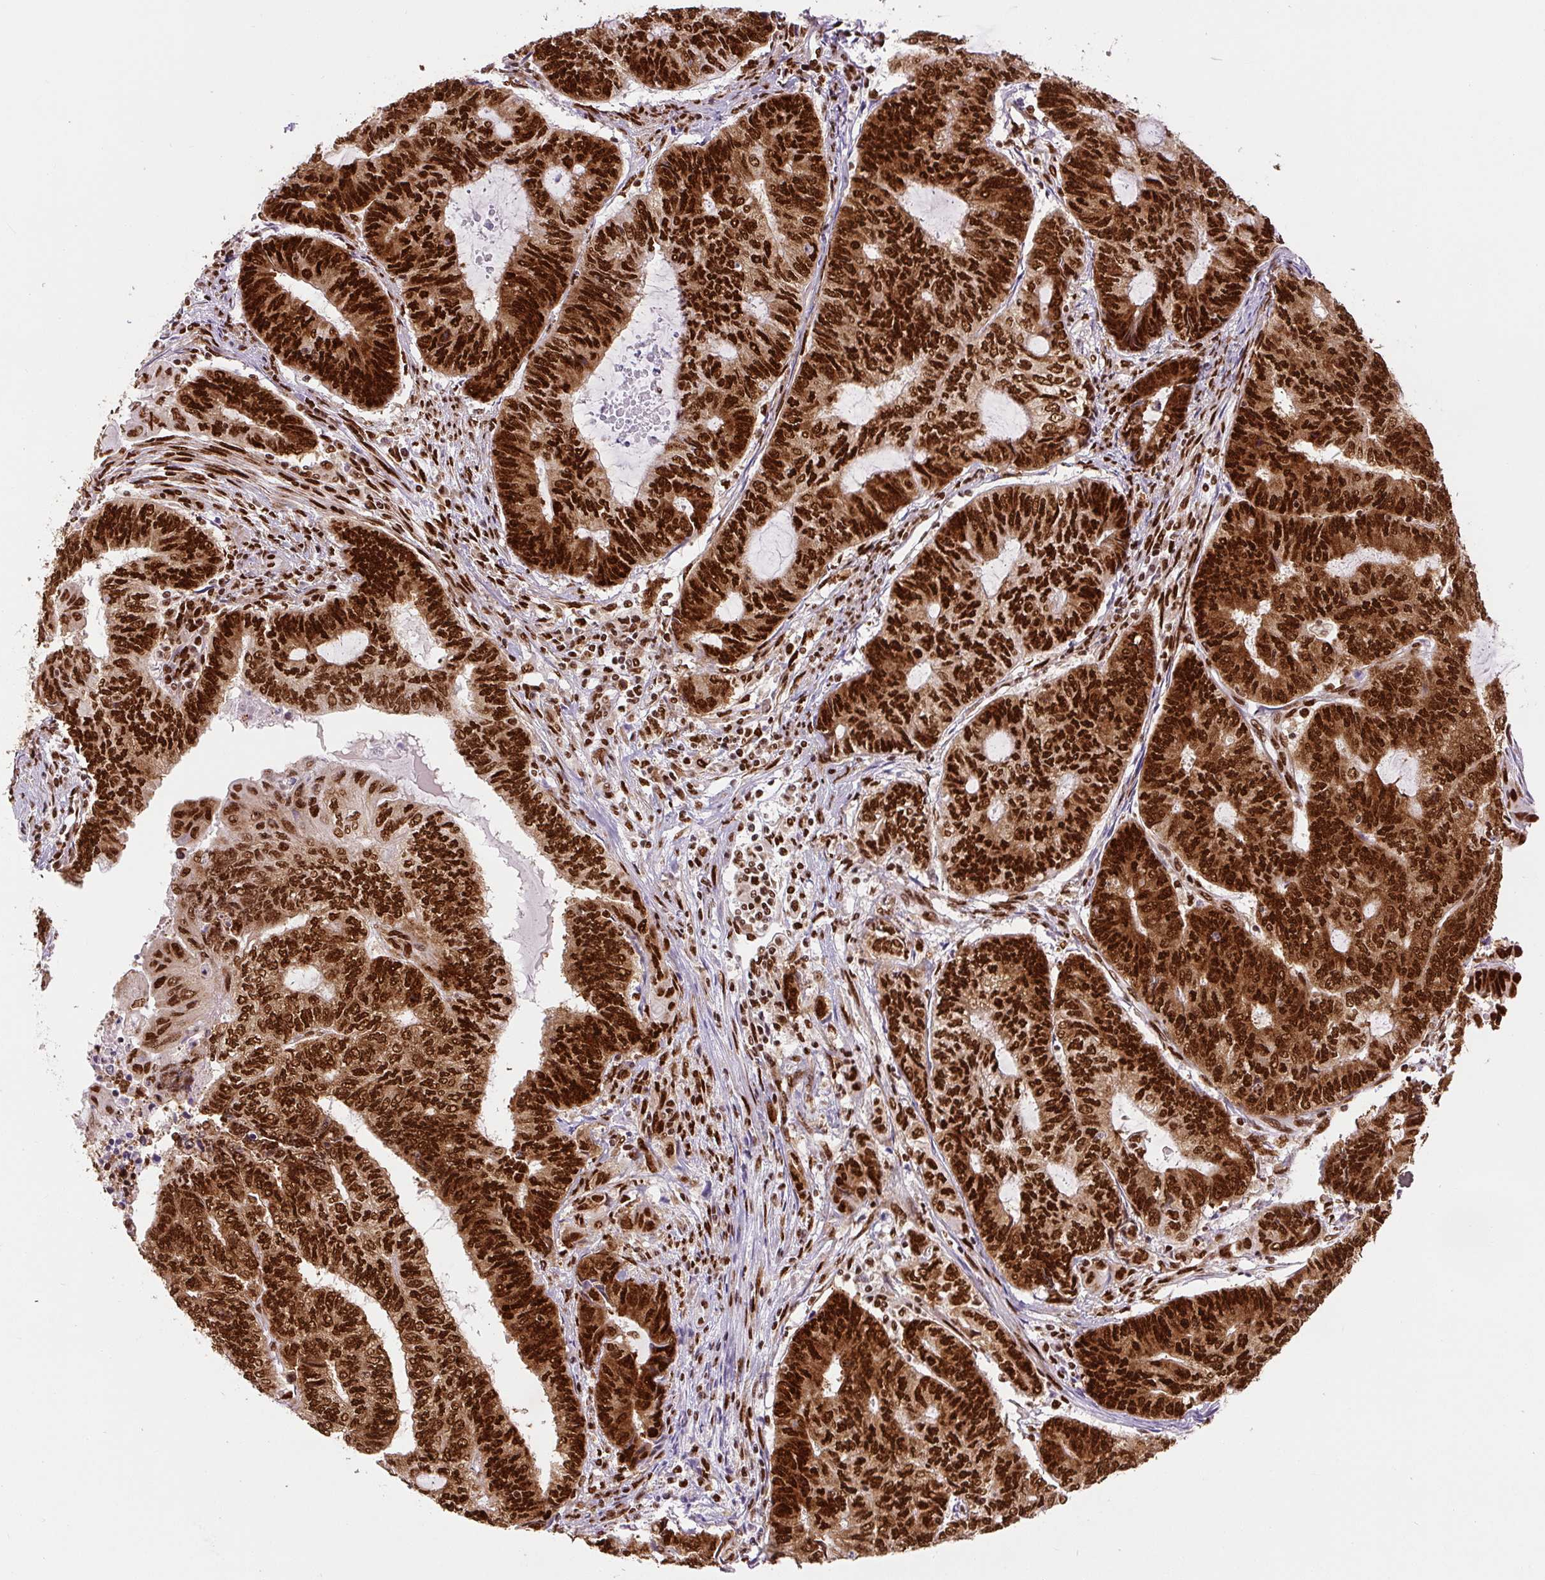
{"staining": {"intensity": "strong", "quantity": ">75%", "location": "nuclear"}, "tissue": "endometrial cancer", "cell_type": "Tumor cells", "image_type": "cancer", "snomed": [{"axis": "morphology", "description": "Adenocarcinoma, NOS"}, {"axis": "topography", "description": "Uterus"}, {"axis": "topography", "description": "Endometrium"}], "caption": "This histopathology image shows endometrial cancer (adenocarcinoma) stained with immunohistochemistry (IHC) to label a protein in brown. The nuclear of tumor cells show strong positivity for the protein. Nuclei are counter-stained blue.", "gene": "FUS", "patient": {"sex": "female", "age": 70}}